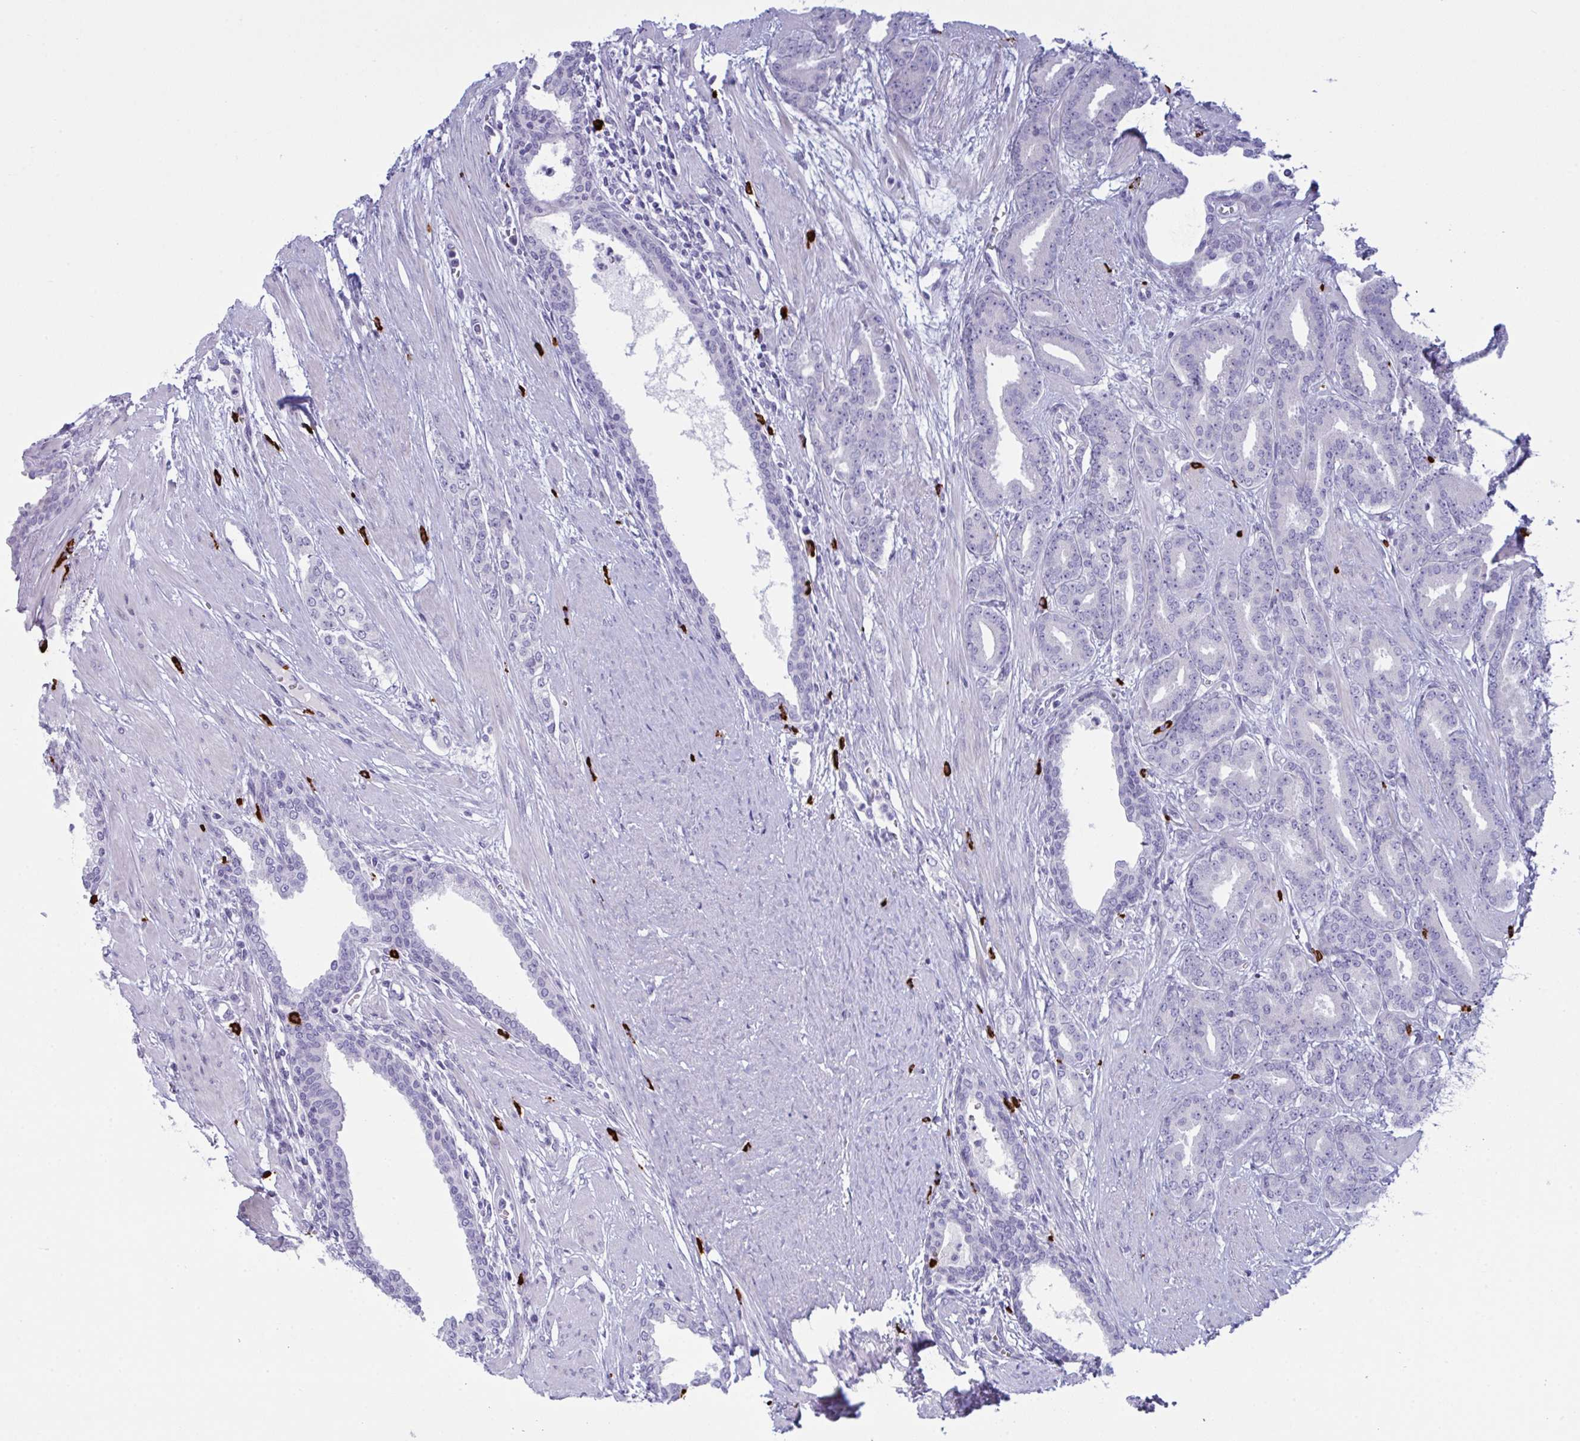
{"staining": {"intensity": "negative", "quantity": "none", "location": "none"}, "tissue": "prostate cancer", "cell_type": "Tumor cells", "image_type": "cancer", "snomed": [{"axis": "morphology", "description": "Adenocarcinoma, High grade"}, {"axis": "topography", "description": "Prostate"}], "caption": "Human adenocarcinoma (high-grade) (prostate) stained for a protein using immunohistochemistry demonstrates no staining in tumor cells.", "gene": "ZNF684", "patient": {"sex": "male", "age": 60}}